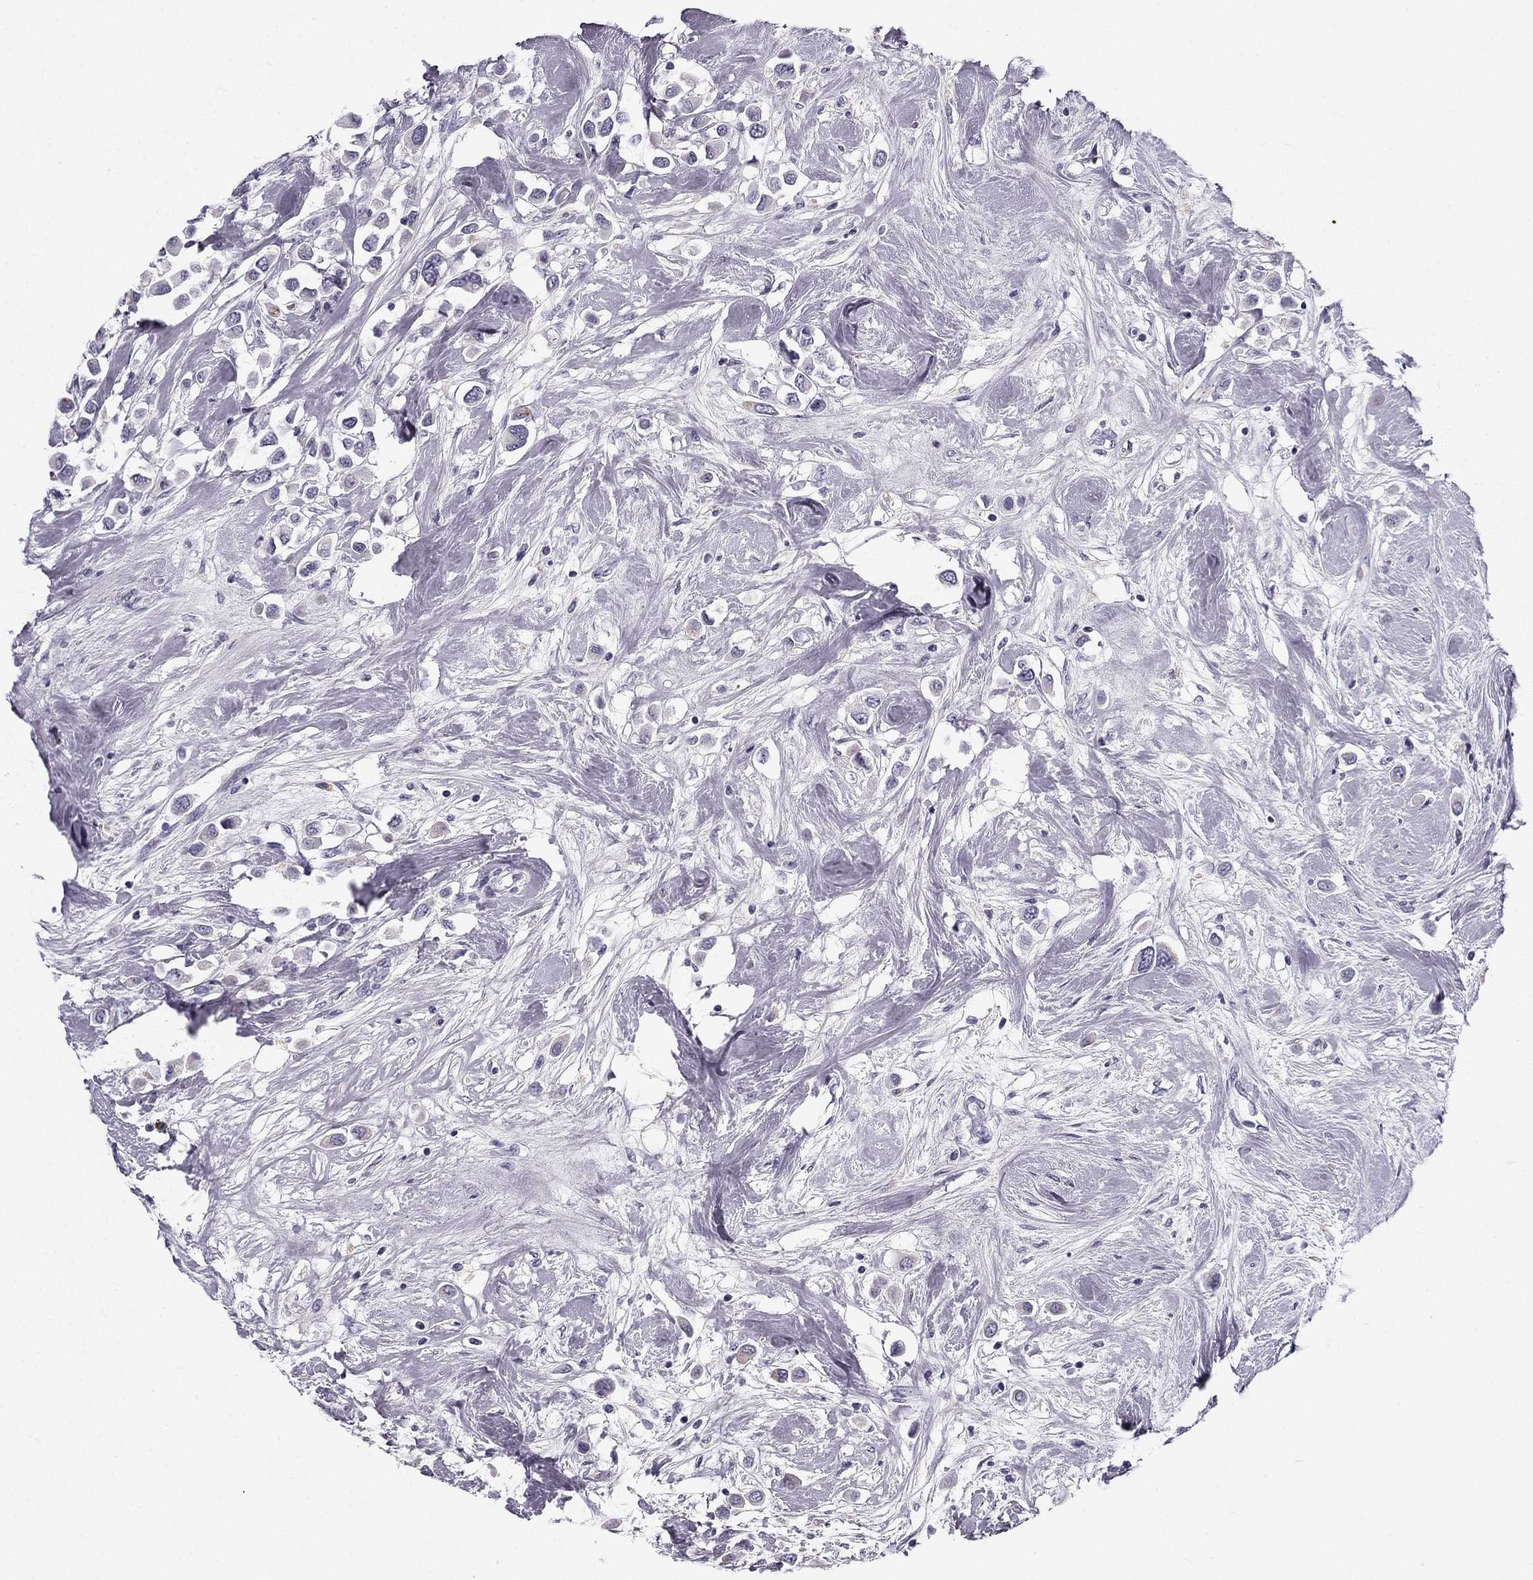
{"staining": {"intensity": "negative", "quantity": "none", "location": "none"}, "tissue": "breast cancer", "cell_type": "Tumor cells", "image_type": "cancer", "snomed": [{"axis": "morphology", "description": "Duct carcinoma"}, {"axis": "topography", "description": "Breast"}], "caption": "This photomicrograph is of breast cancer (intraductal carcinoma) stained with immunohistochemistry (IHC) to label a protein in brown with the nuclei are counter-stained blue. There is no staining in tumor cells. (DAB IHC with hematoxylin counter stain).", "gene": "MC5R", "patient": {"sex": "female", "age": 61}}